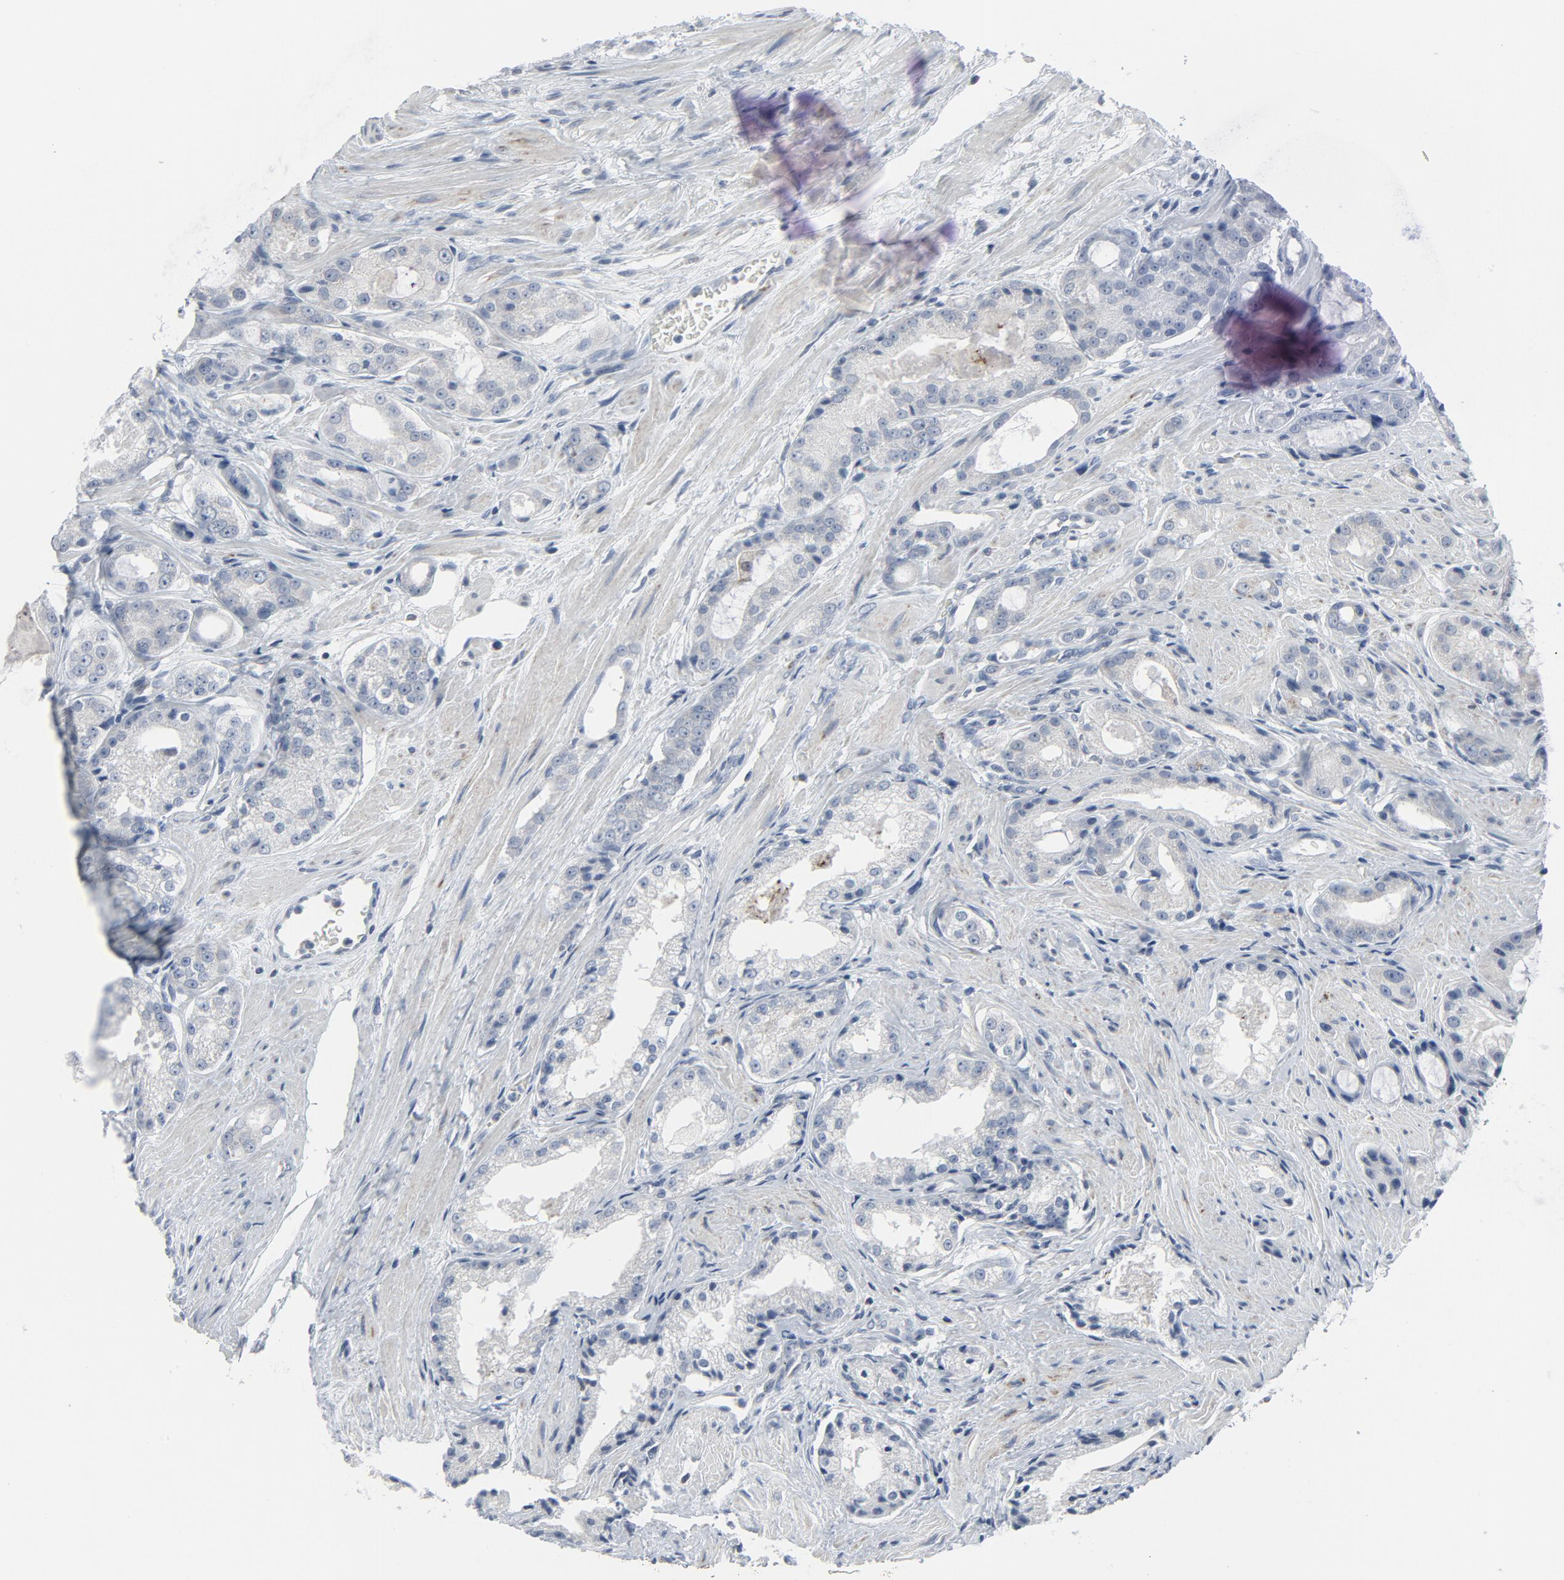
{"staining": {"intensity": "negative", "quantity": "none", "location": "none"}, "tissue": "prostate cancer", "cell_type": "Tumor cells", "image_type": "cancer", "snomed": [{"axis": "morphology", "description": "Adenocarcinoma, Medium grade"}, {"axis": "topography", "description": "Prostate"}], "caption": "High magnification brightfield microscopy of prostate cancer stained with DAB (brown) and counterstained with hematoxylin (blue): tumor cells show no significant positivity.", "gene": "GPX2", "patient": {"sex": "male", "age": 60}}